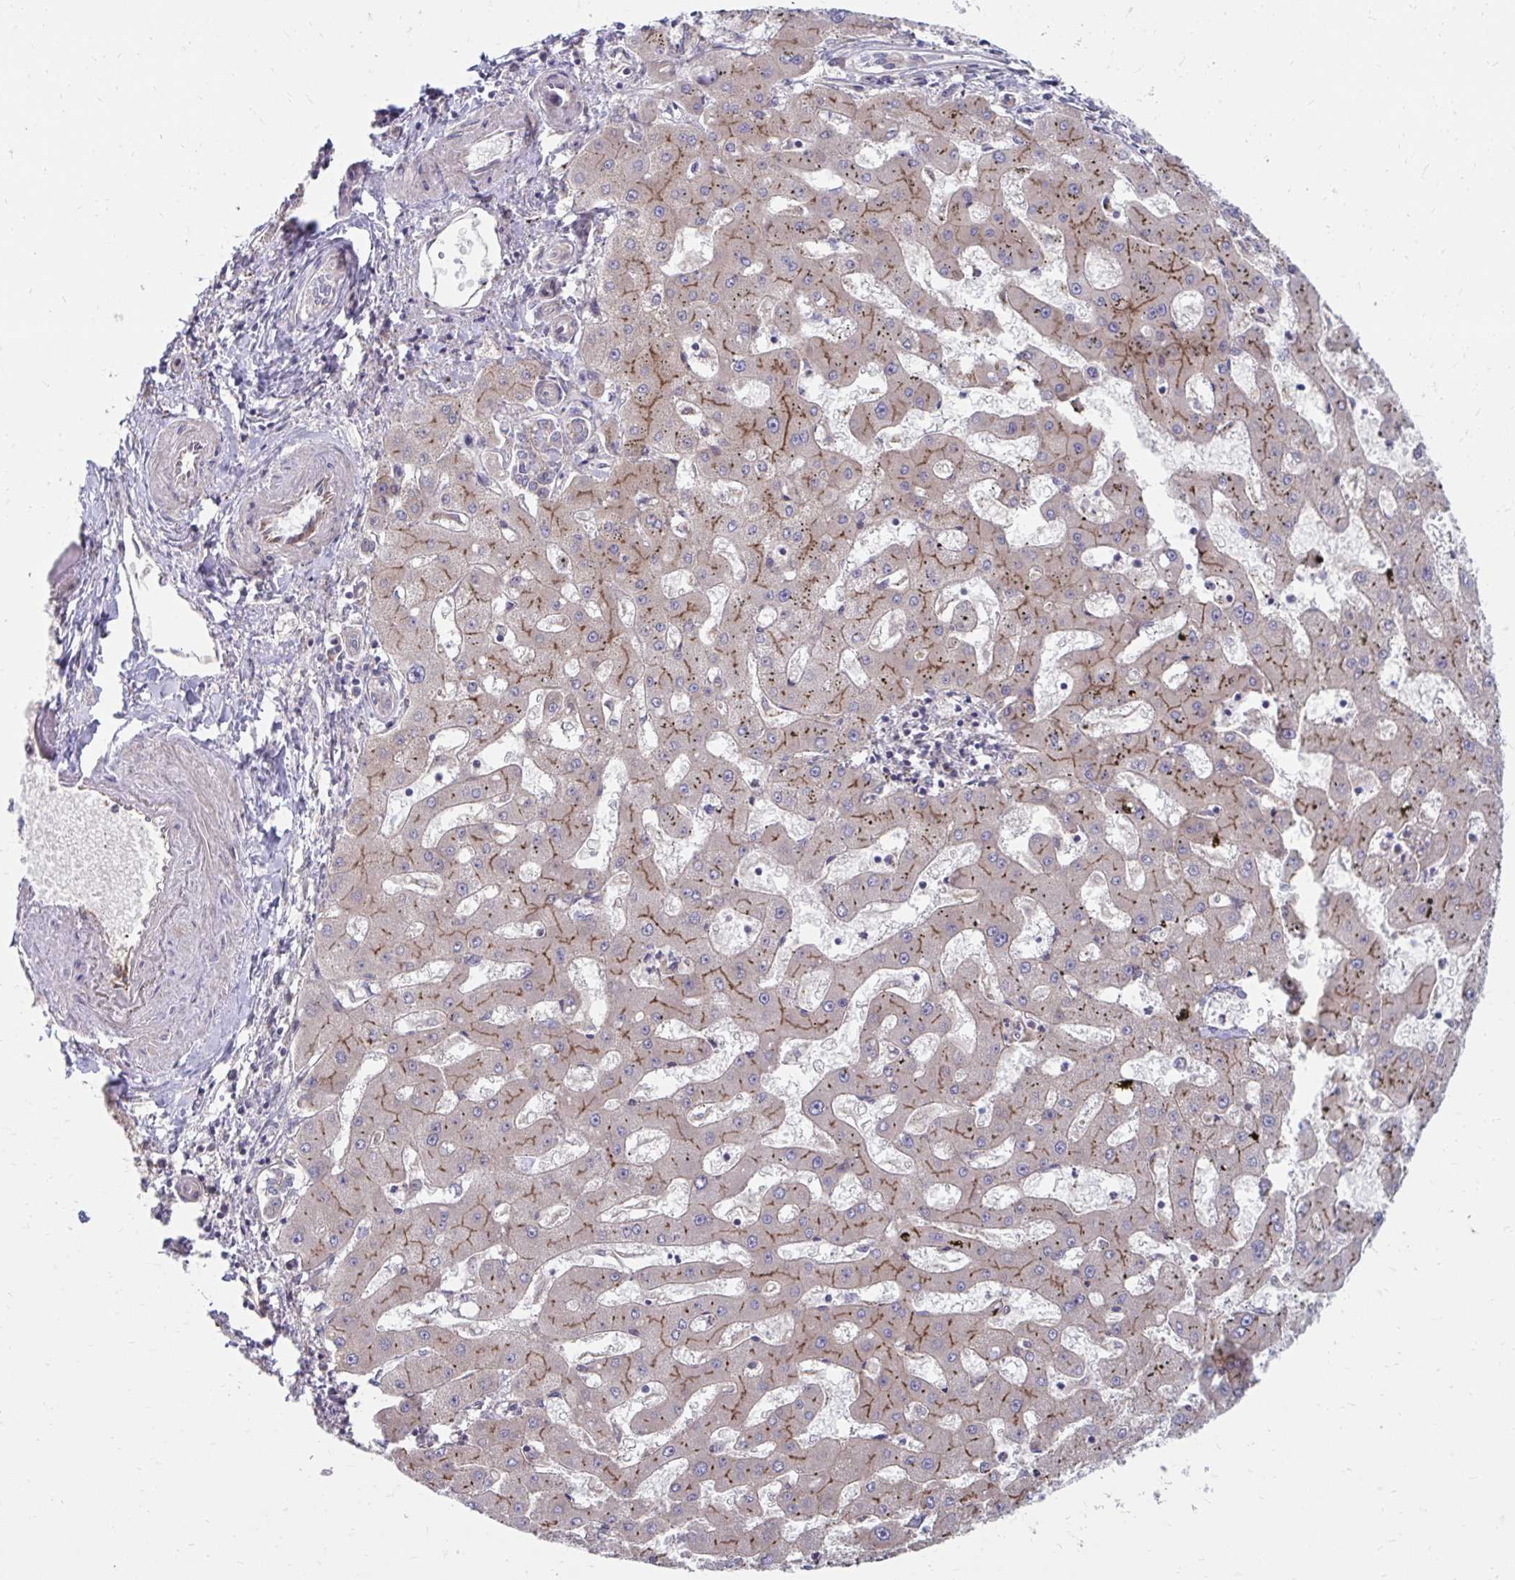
{"staining": {"intensity": "moderate", "quantity": "25%-75%", "location": "cytoplasmic/membranous"}, "tissue": "liver cancer", "cell_type": "Tumor cells", "image_type": "cancer", "snomed": [{"axis": "morphology", "description": "Carcinoma, Hepatocellular, NOS"}, {"axis": "topography", "description": "Liver"}], "caption": "Protein expression analysis of liver cancer (hepatocellular carcinoma) exhibits moderate cytoplasmic/membranous positivity in about 25%-75% of tumor cells. (Brightfield microscopy of DAB IHC at high magnification).", "gene": "ITPR2", "patient": {"sex": "male", "age": 67}}